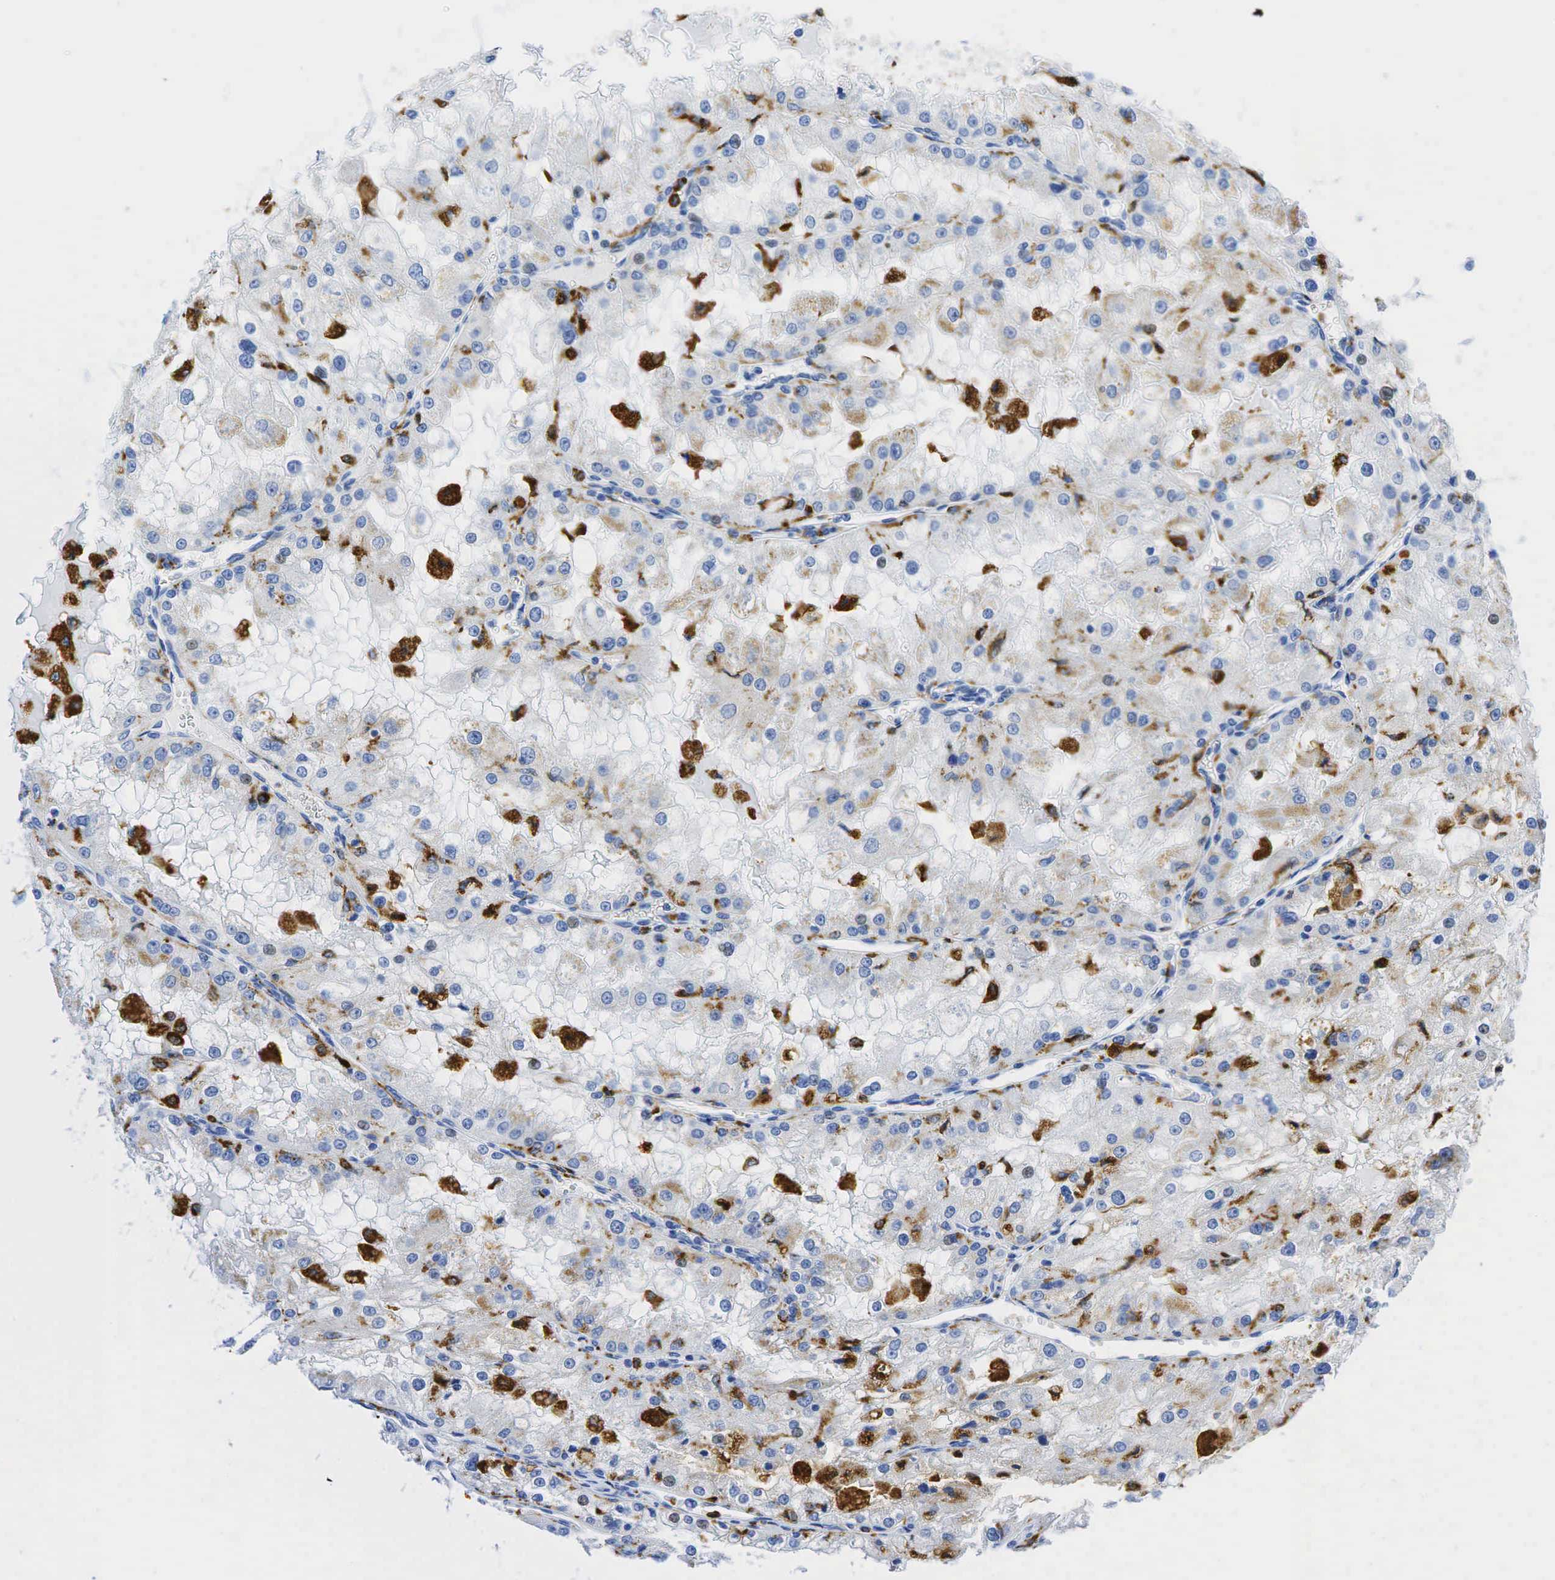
{"staining": {"intensity": "weak", "quantity": "<25%", "location": "cytoplasmic/membranous"}, "tissue": "renal cancer", "cell_type": "Tumor cells", "image_type": "cancer", "snomed": [{"axis": "morphology", "description": "Adenocarcinoma, NOS"}, {"axis": "topography", "description": "Kidney"}], "caption": "IHC of human renal cancer (adenocarcinoma) displays no expression in tumor cells. (DAB (3,3'-diaminobenzidine) IHC visualized using brightfield microscopy, high magnification).", "gene": "CD68", "patient": {"sex": "female", "age": 74}}